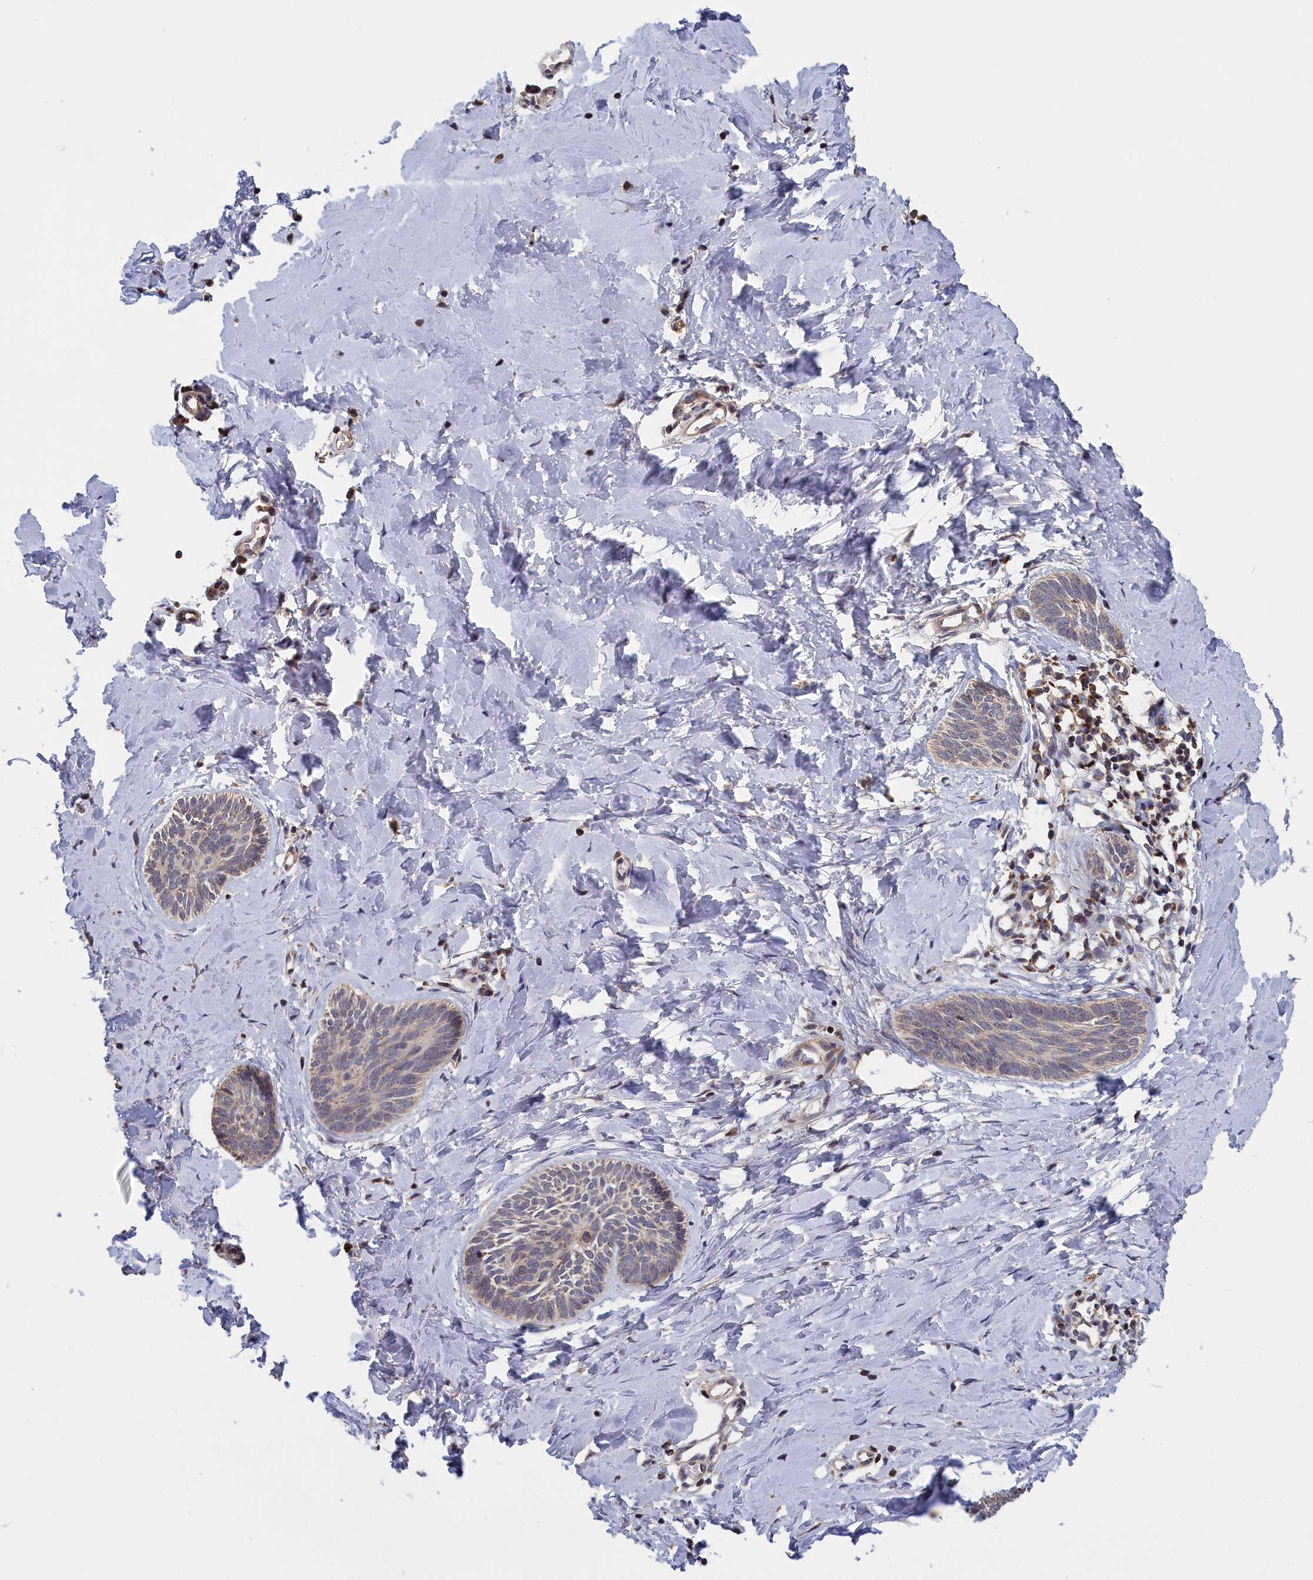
{"staining": {"intensity": "weak", "quantity": "<25%", "location": "cytoplasmic/membranous"}, "tissue": "skin cancer", "cell_type": "Tumor cells", "image_type": "cancer", "snomed": [{"axis": "morphology", "description": "Basal cell carcinoma"}, {"axis": "topography", "description": "Skin"}], "caption": "Tumor cells show no significant staining in skin basal cell carcinoma.", "gene": "EPB41L4B", "patient": {"sex": "female", "age": 81}}